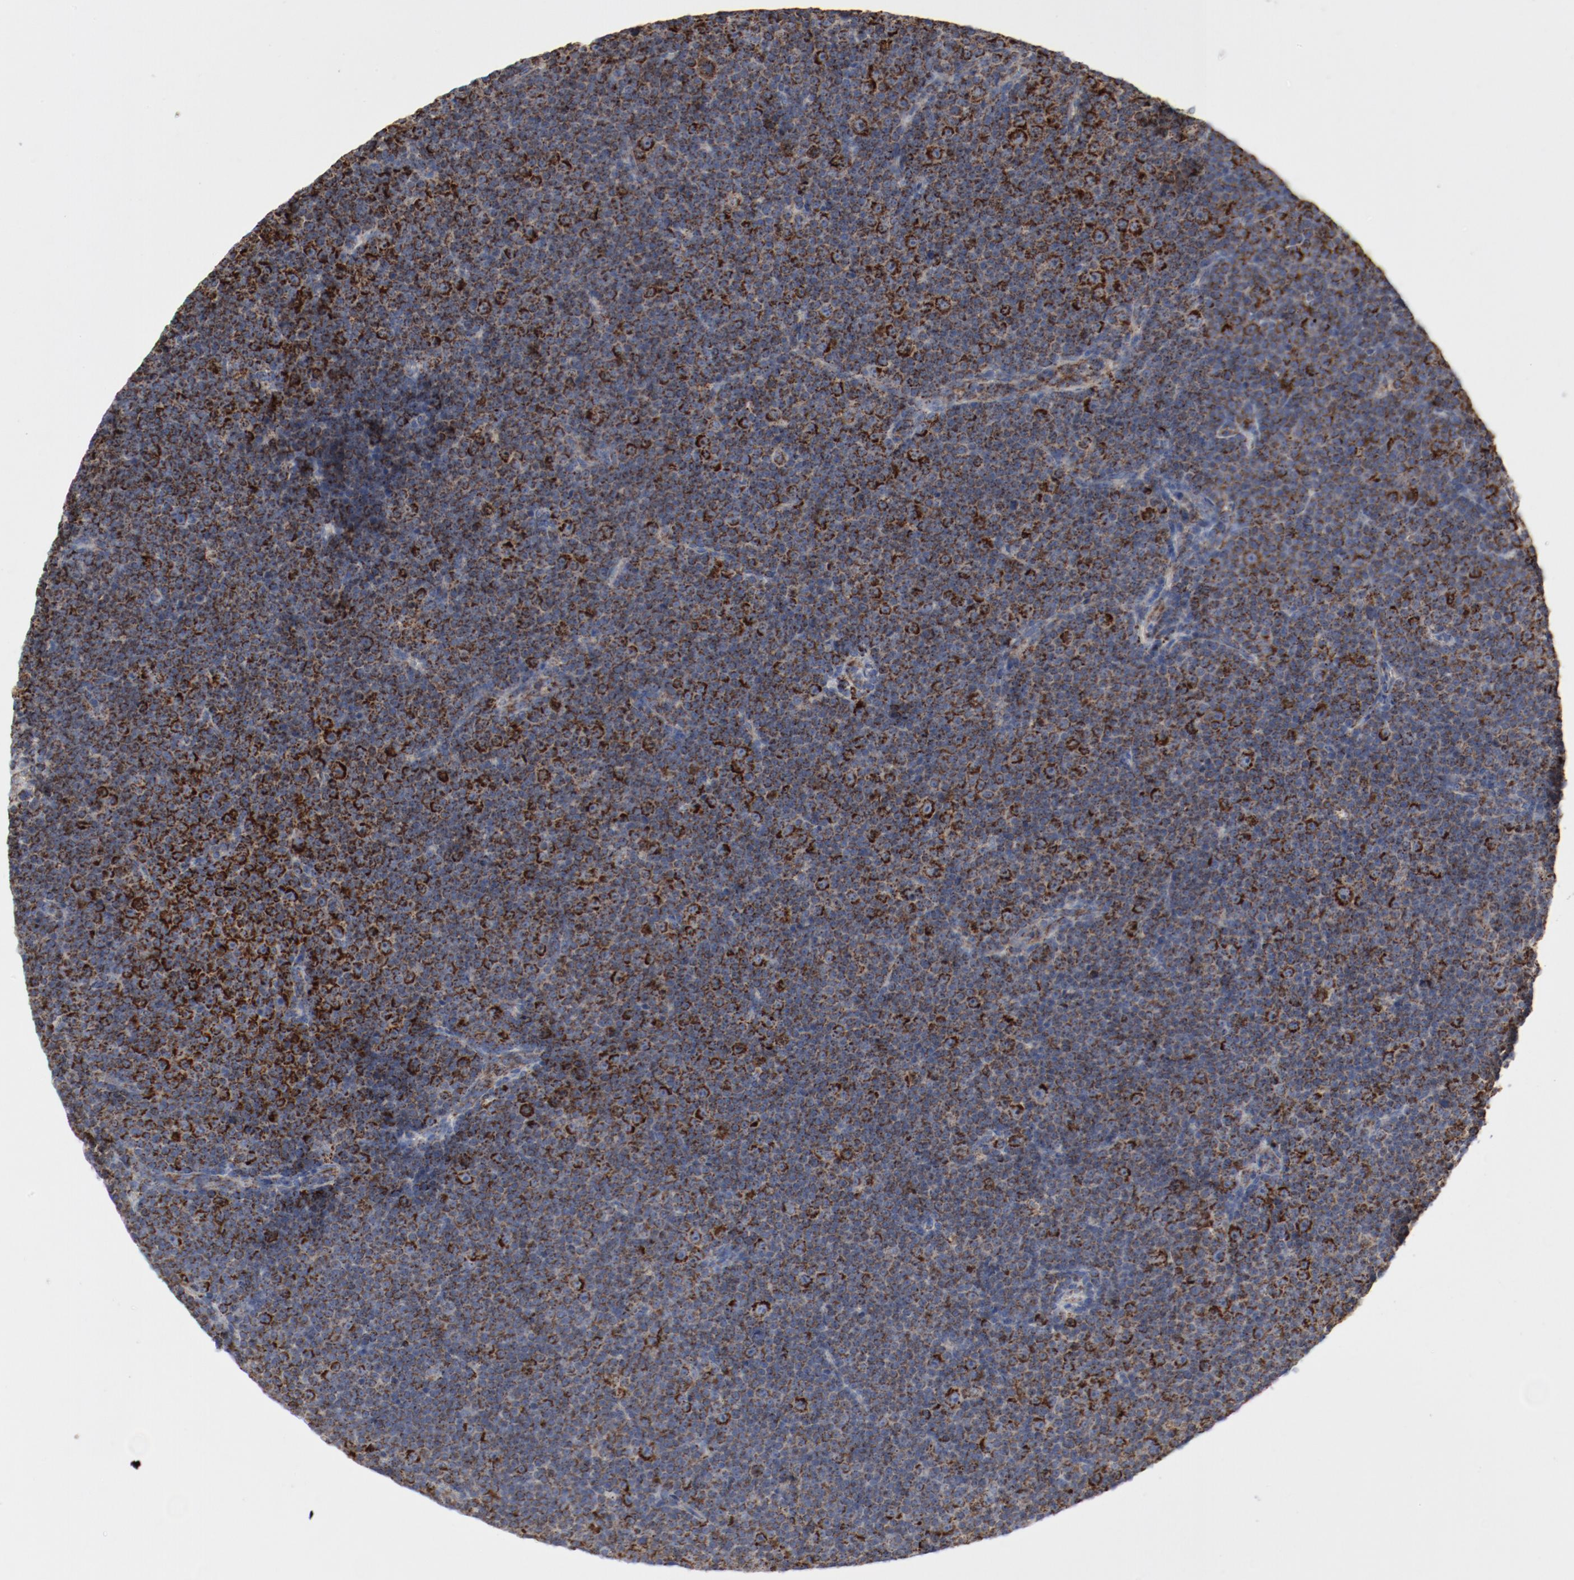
{"staining": {"intensity": "moderate", "quantity": ">75%", "location": "cytoplasmic/membranous"}, "tissue": "lymphoma", "cell_type": "Tumor cells", "image_type": "cancer", "snomed": [{"axis": "morphology", "description": "Malignant lymphoma, non-Hodgkin's type, Low grade"}, {"axis": "topography", "description": "Lymph node"}], "caption": "Immunohistochemistry (IHC) micrograph of human low-grade malignant lymphoma, non-Hodgkin's type stained for a protein (brown), which exhibits medium levels of moderate cytoplasmic/membranous positivity in approximately >75% of tumor cells.", "gene": "SETD3", "patient": {"sex": "female", "age": 67}}